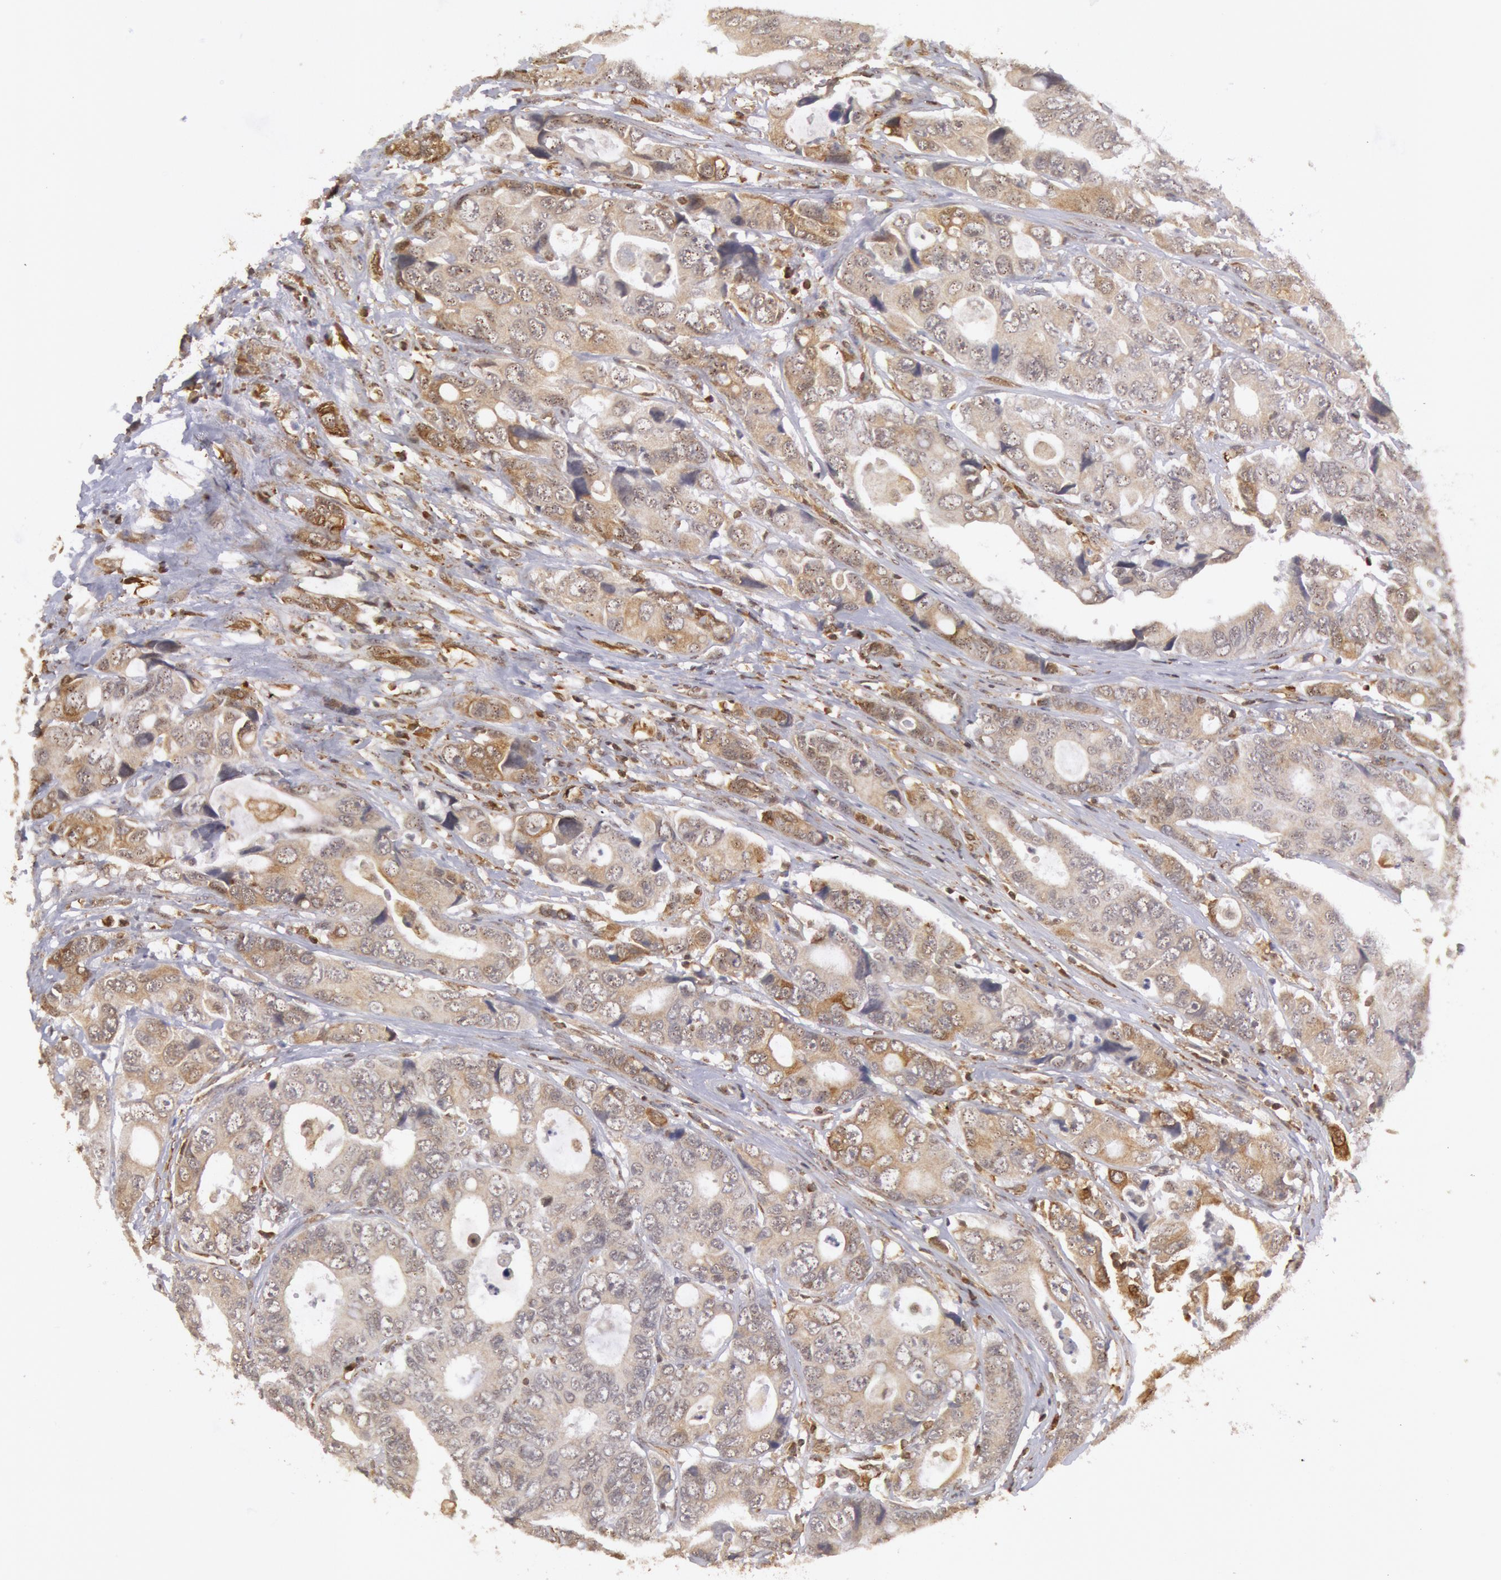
{"staining": {"intensity": "weak", "quantity": ">75%", "location": "cytoplasmic/membranous"}, "tissue": "colorectal cancer", "cell_type": "Tumor cells", "image_type": "cancer", "snomed": [{"axis": "morphology", "description": "Adenocarcinoma, NOS"}, {"axis": "topography", "description": "Rectum"}], "caption": "A brown stain labels weak cytoplasmic/membranous positivity of a protein in human colorectal cancer (adenocarcinoma) tumor cells.", "gene": "TAP2", "patient": {"sex": "female", "age": 67}}